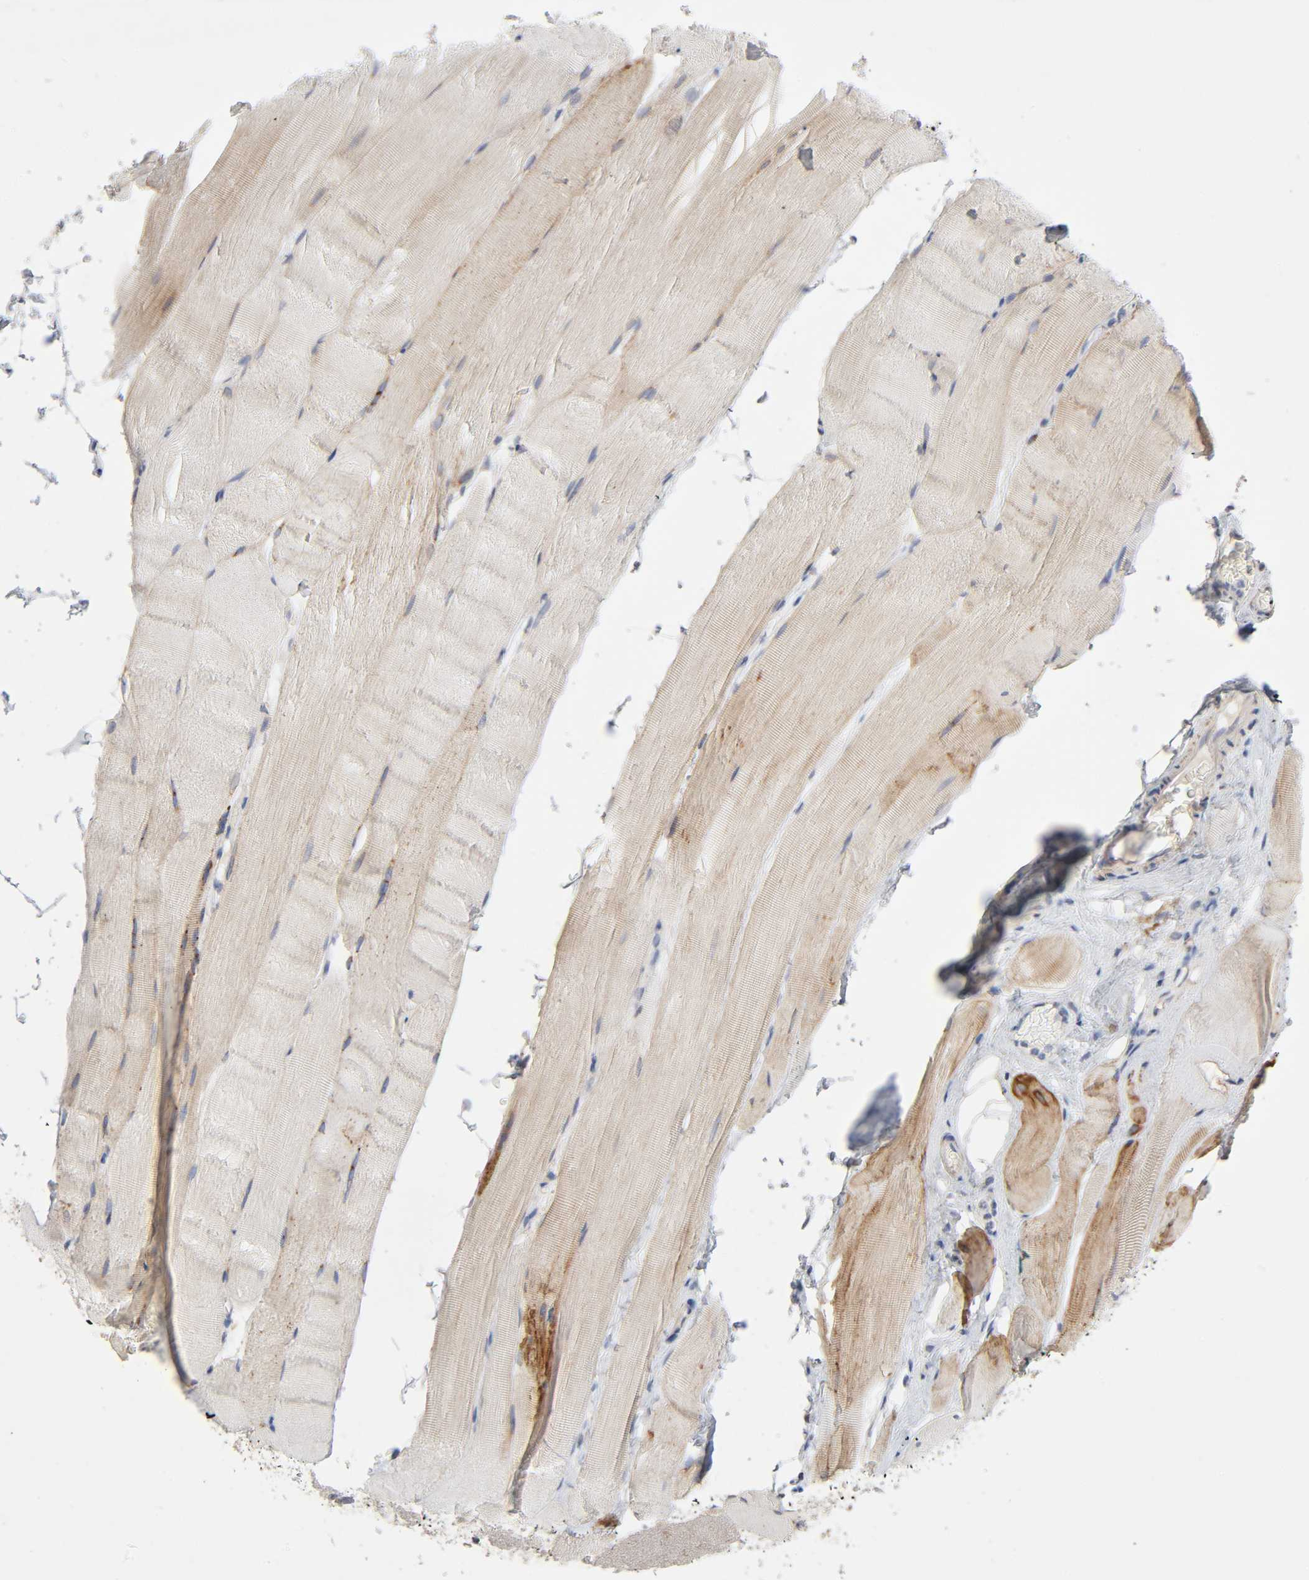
{"staining": {"intensity": "weak", "quantity": ">75%", "location": "cytoplasmic/membranous"}, "tissue": "skeletal muscle", "cell_type": "Myocytes", "image_type": "normal", "snomed": [{"axis": "morphology", "description": "Normal tissue, NOS"}, {"axis": "topography", "description": "Skeletal muscle"}, {"axis": "topography", "description": "Parathyroid gland"}], "caption": "Human skeletal muscle stained with a brown dye demonstrates weak cytoplasmic/membranous positive positivity in about >75% of myocytes.", "gene": "SYT16", "patient": {"sex": "female", "age": 37}}